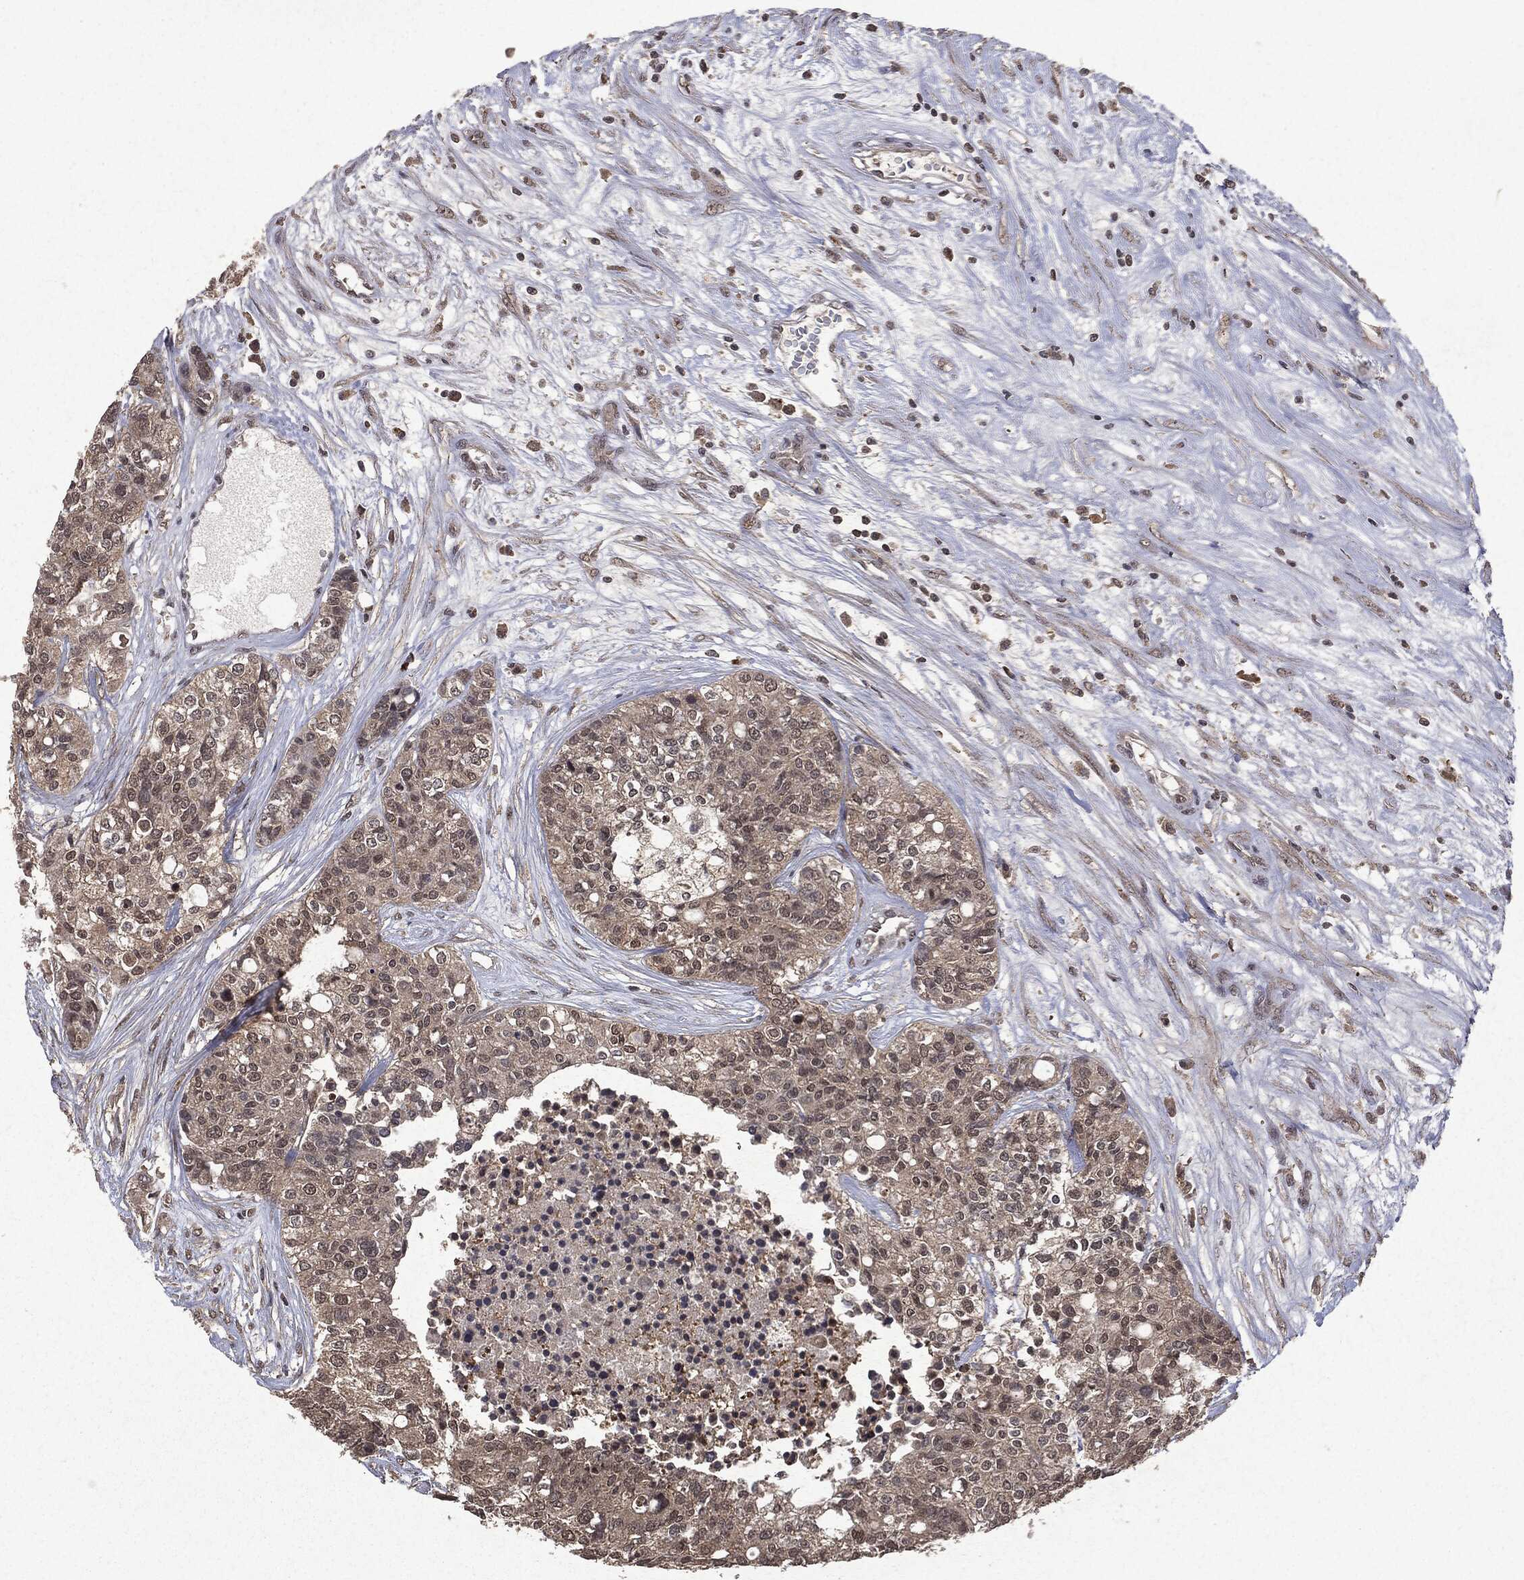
{"staining": {"intensity": "weak", "quantity": "25%-75%", "location": "cytoplasmic/membranous"}, "tissue": "carcinoid", "cell_type": "Tumor cells", "image_type": "cancer", "snomed": [{"axis": "morphology", "description": "Carcinoid, malignant, NOS"}, {"axis": "topography", "description": "Colon"}], "caption": "A photomicrograph of human carcinoid (malignant) stained for a protein exhibits weak cytoplasmic/membranous brown staining in tumor cells.", "gene": "PEBP1", "patient": {"sex": "male", "age": 81}}